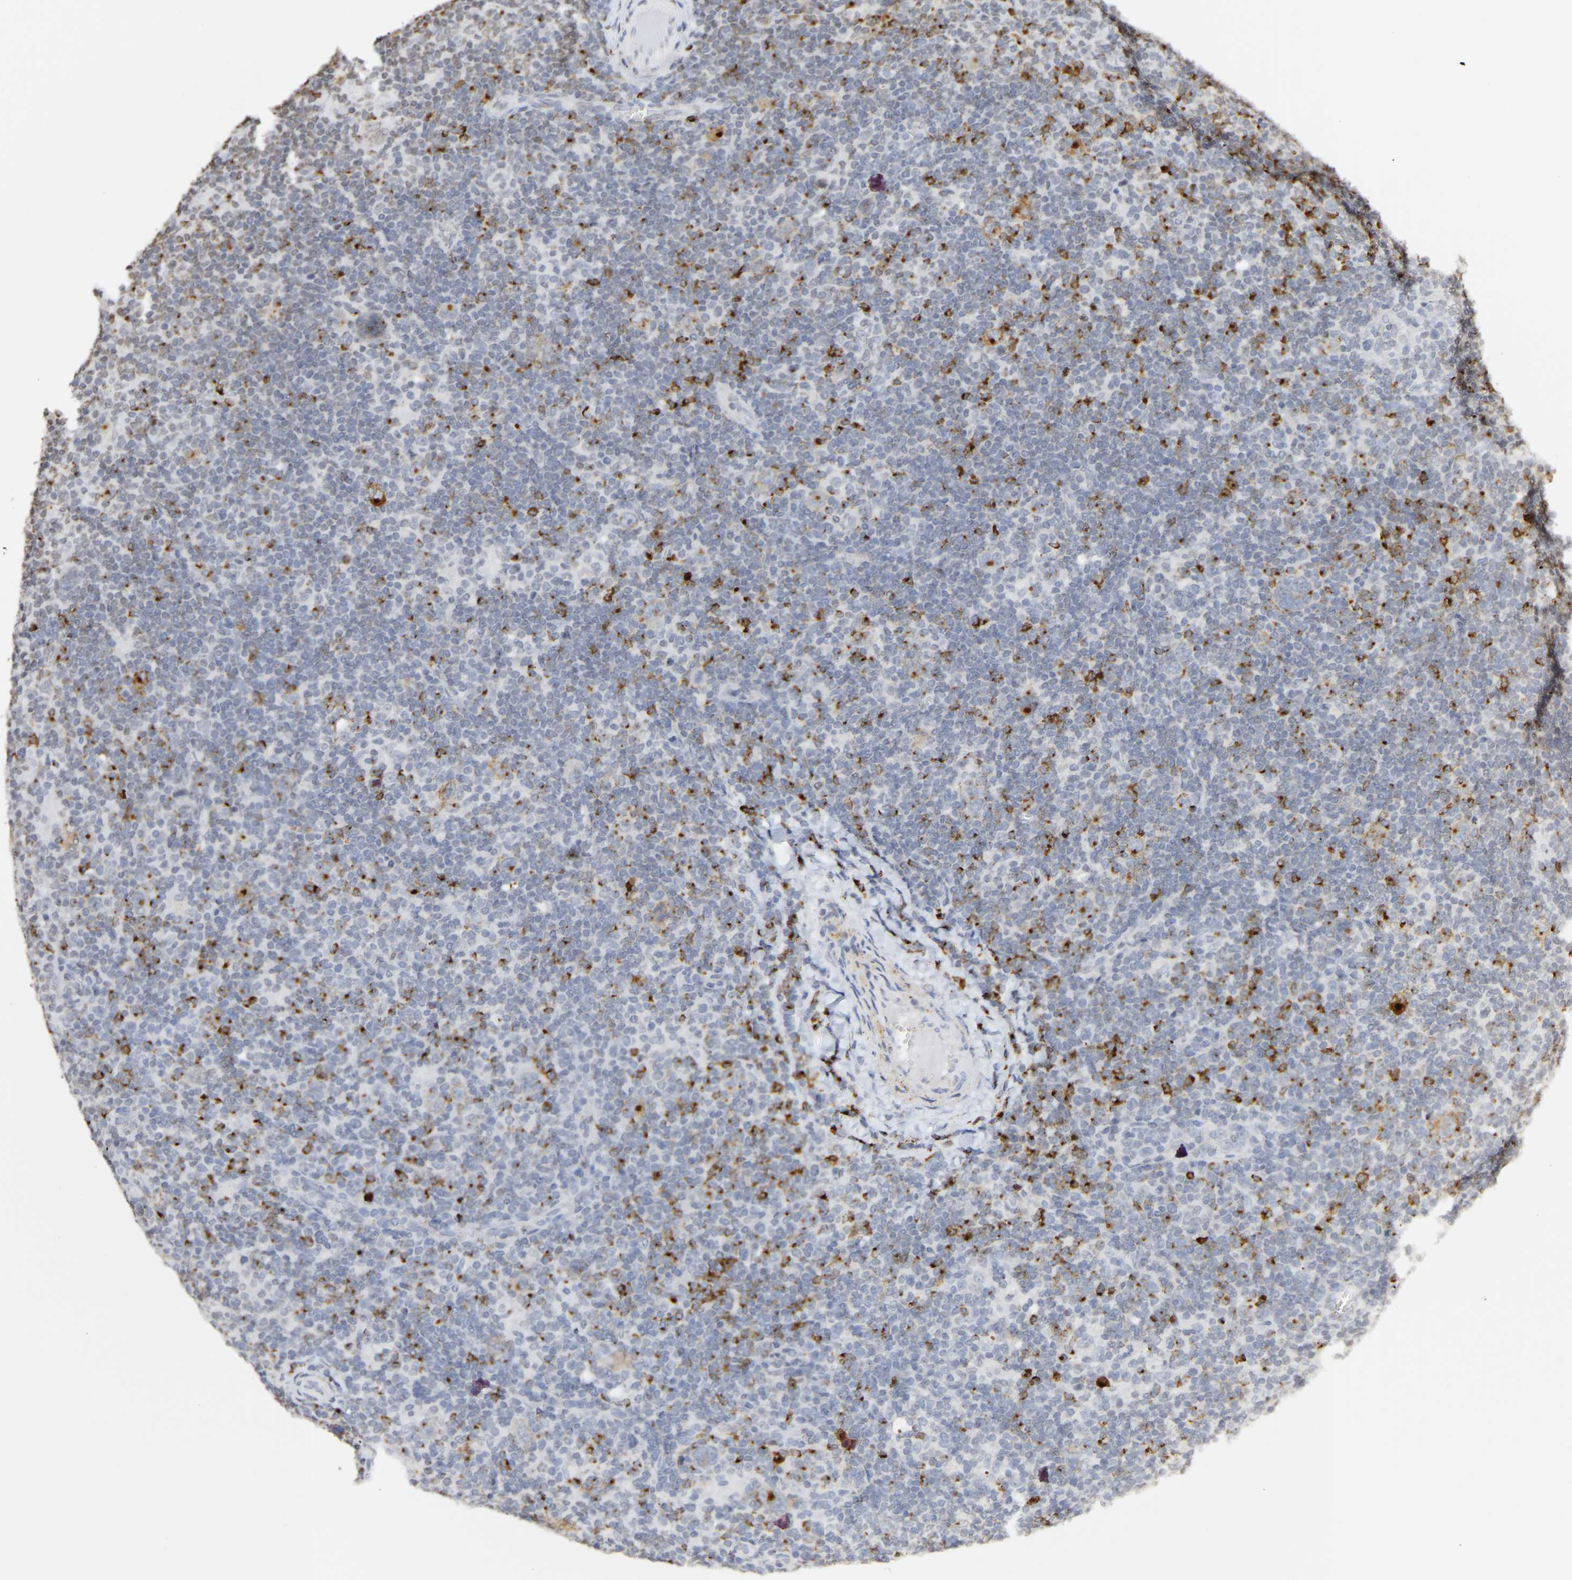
{"staining": {"intensity": "moderate", "quantity": "<25%", "location": "cytoplasmic/membranous"}, "tissue": "lymphoma", "cell_type": "Tumor cells", "image_type": "cancer", "snomed": [{"axis": "morphology", "description": "Hodgkin's disease, NOS"}, {"axis": "topography", "description": "Lymph node"}], "caption": "Moderate cytoplasmic/membranous protein staining is identified in approximately <25% of tumor cells in lymphoma. Using DAB (brown) and hematoxylin (blue) stains, captured at high magnification using brightfield microscopy.", "gene": "ATF4", "patient": {"sex": "female", "age": 57}}